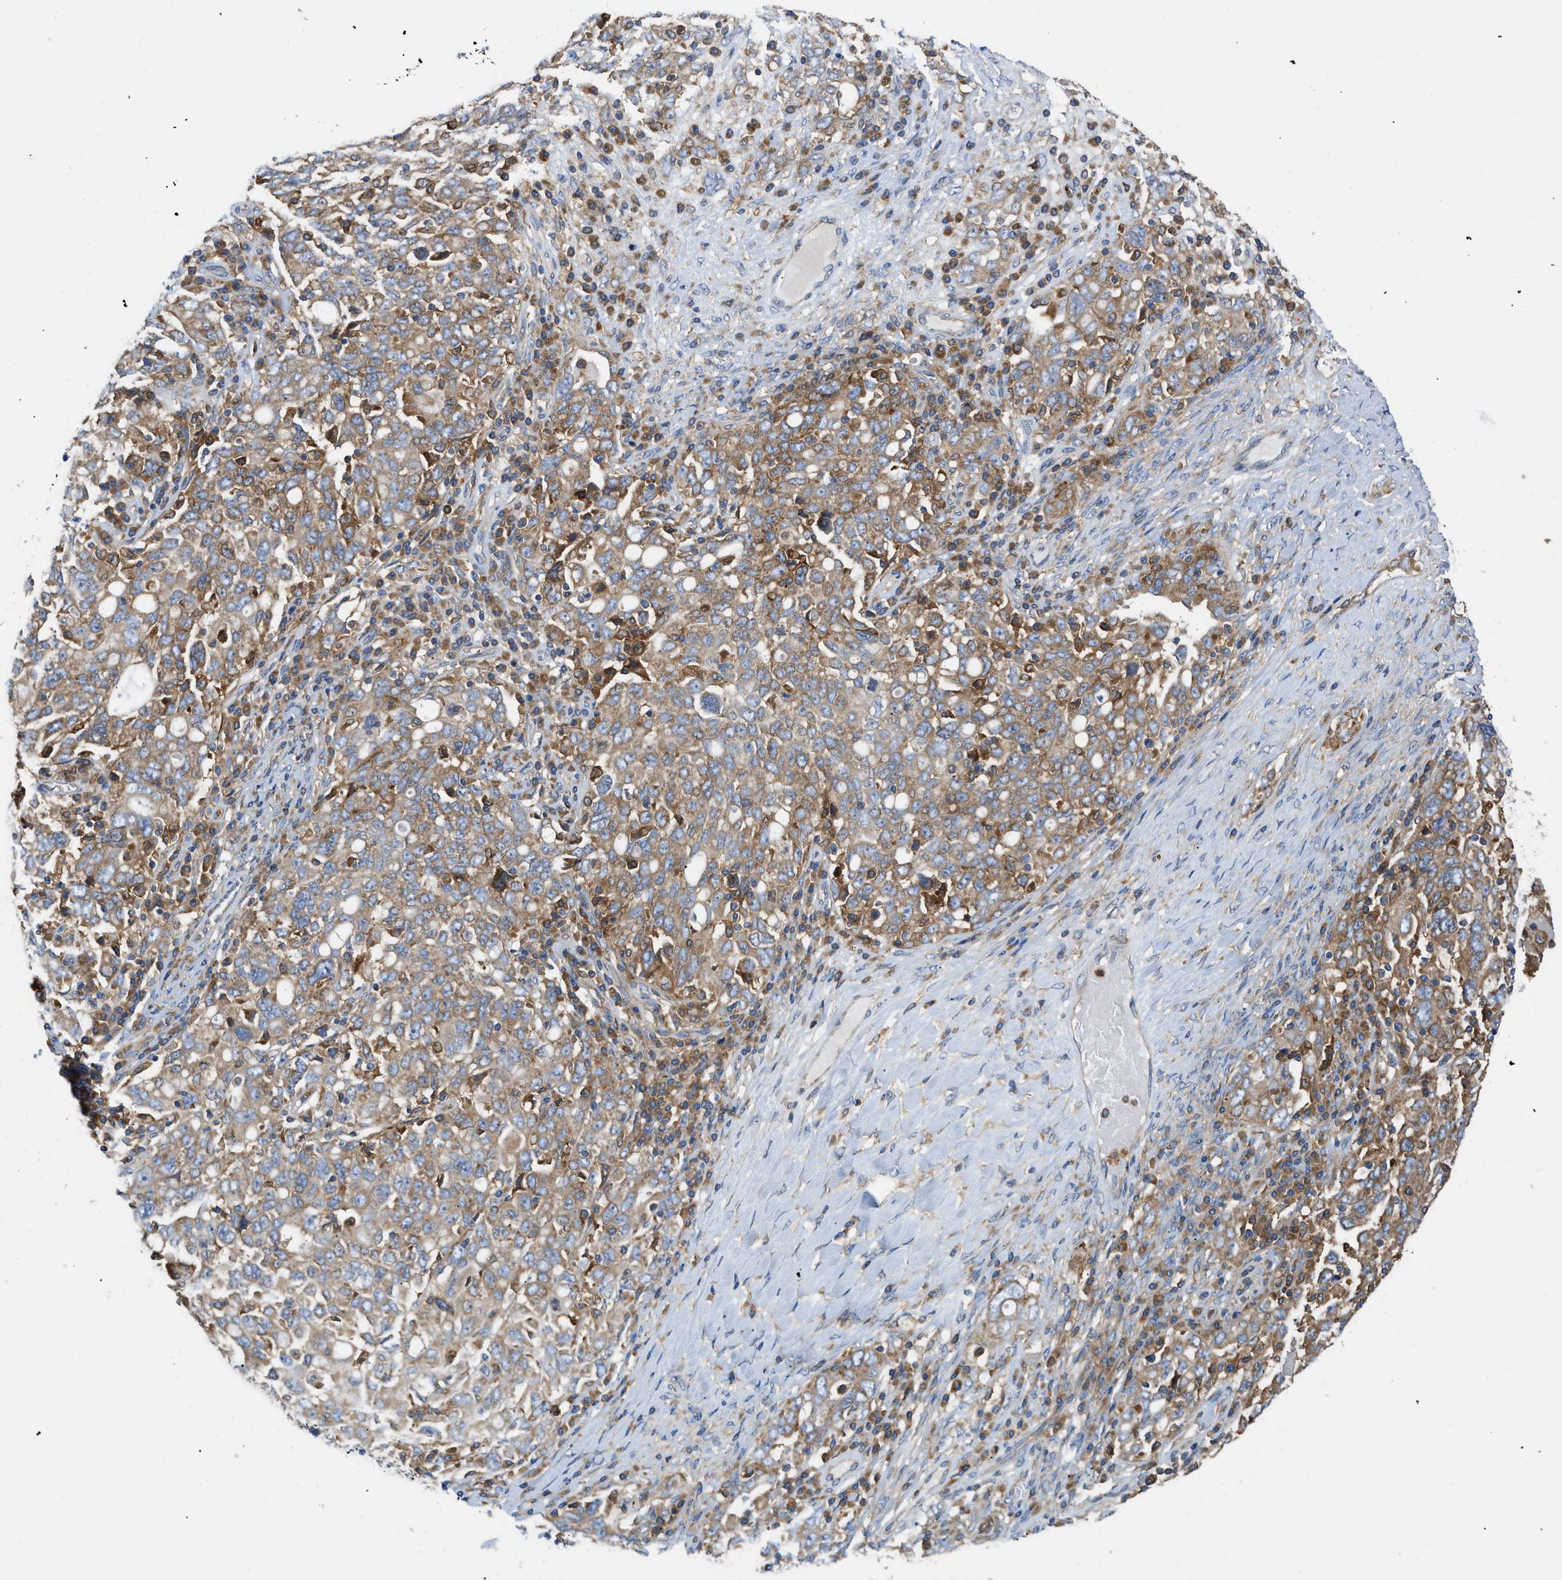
{"staining": {"intensity": "moderate", "quantity": ">75%", "location": "cytoplasmic/membranous"}, "tissue": "ovarian cancer", "cell_type": "Tumor cells", "image_type": "cancer", "snomed": [{"axis": "morphology", "description": "Carcinoma, endometroid"}, {"axis": "topography", "description": "Ovary"}], "caption": "The micrograph reveals immunohistochemical staining of ovarian endometroid carcinoma. There is moderate cytoplasmic/membranous expression is seen in about >75% of tumor cells.", "gene": "GPAT4", "patient": {"sex": "female", "age": 62}}